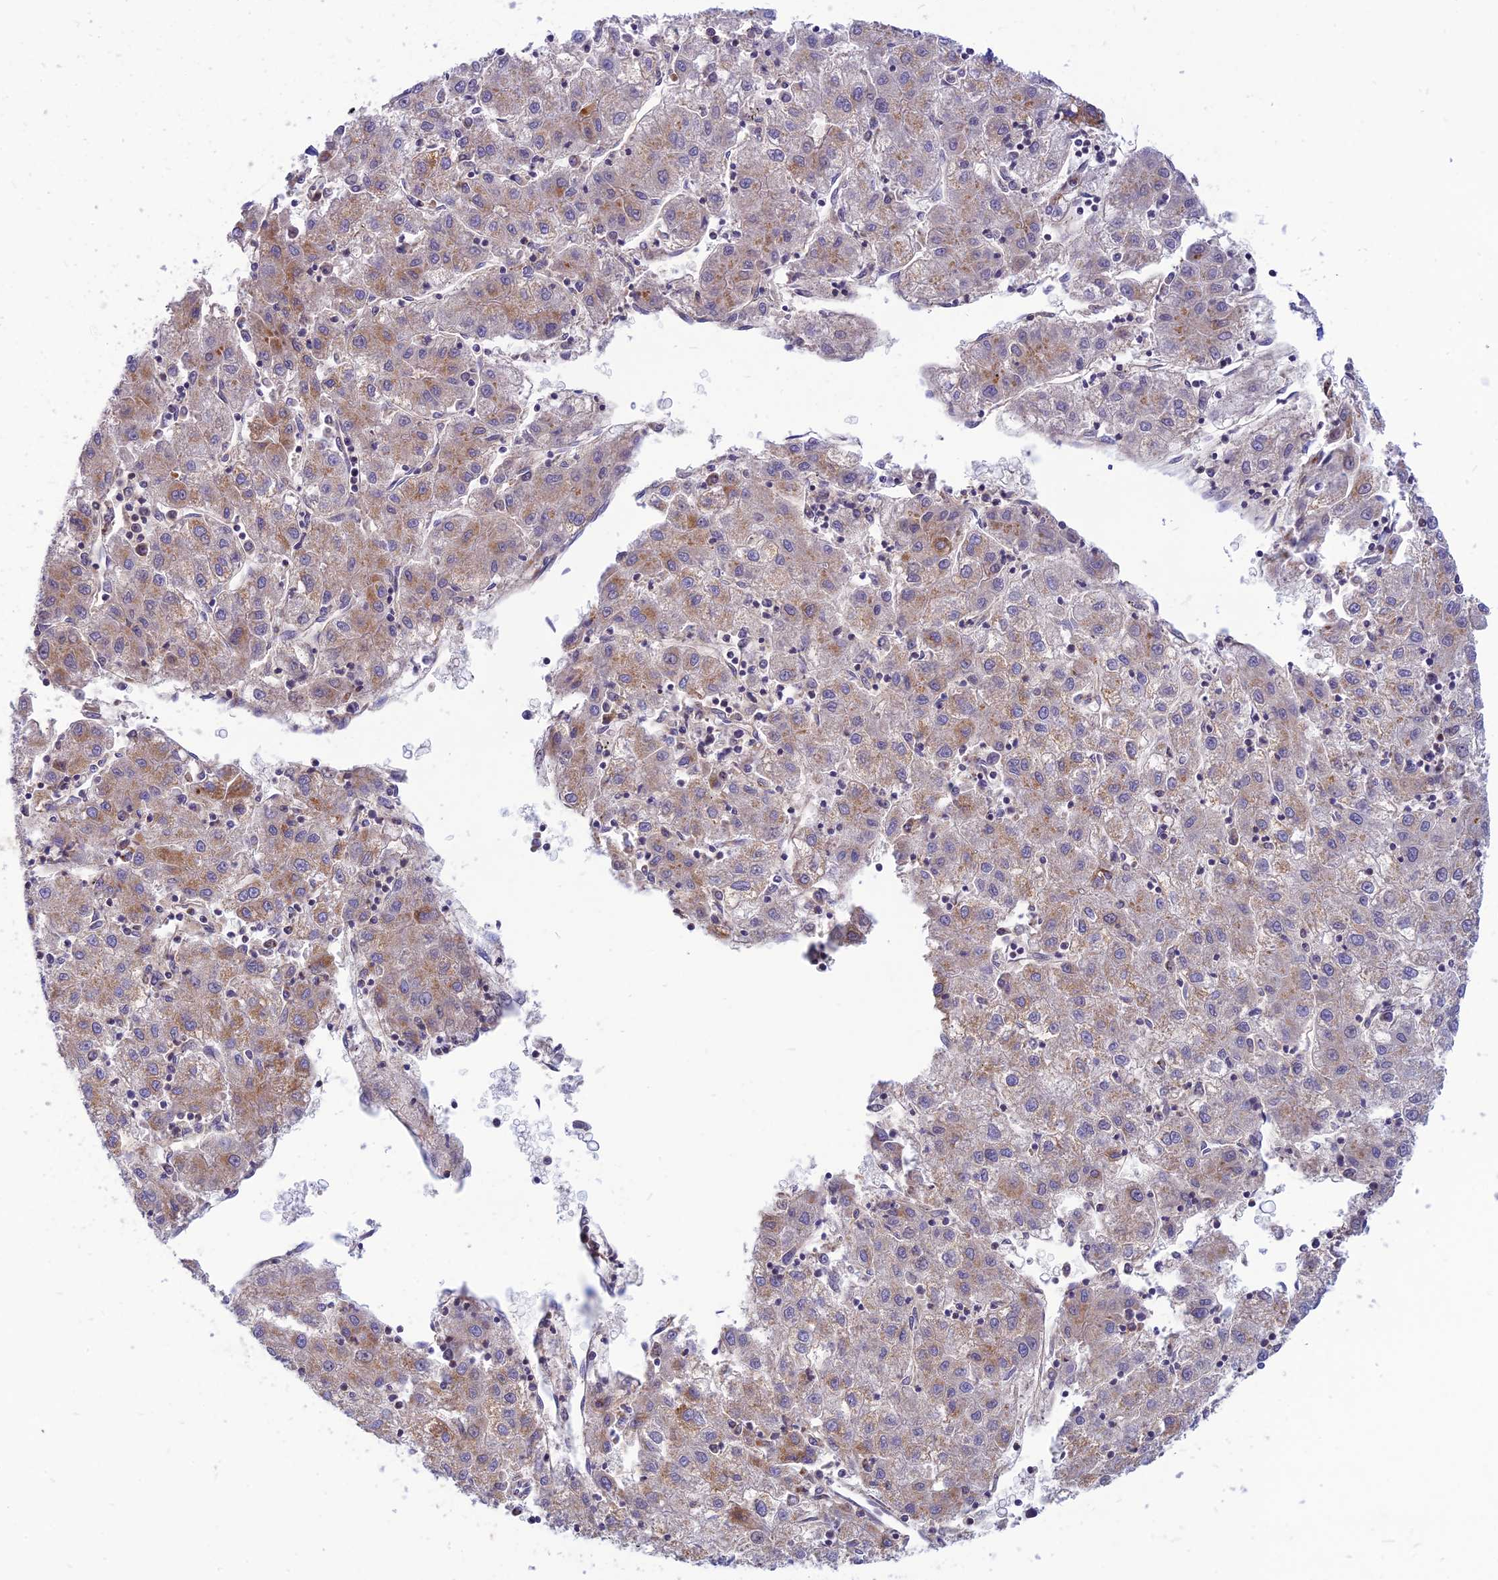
{"staining": {"intensity": "weak", "quantity": ">75%", "location": "cytoplasmic/membranous"}, "tissue": "liver cancer", "cell_type": "Tumor cells", "image_type": "cancer", "snomed": [{"axis": "morphology", "description": "Carcinoma, Hepatocellular, NOS"}, {"axis": "topography", "description": "Liver"}], "caption": "Weak cytoplasmic/membranous expression for a protein is identified in about >75% of tumor cells of liver hepatocellular carcinoma using IHC.", "gene": "PACC1", "patient": {"sex": "male", "age": 72}}